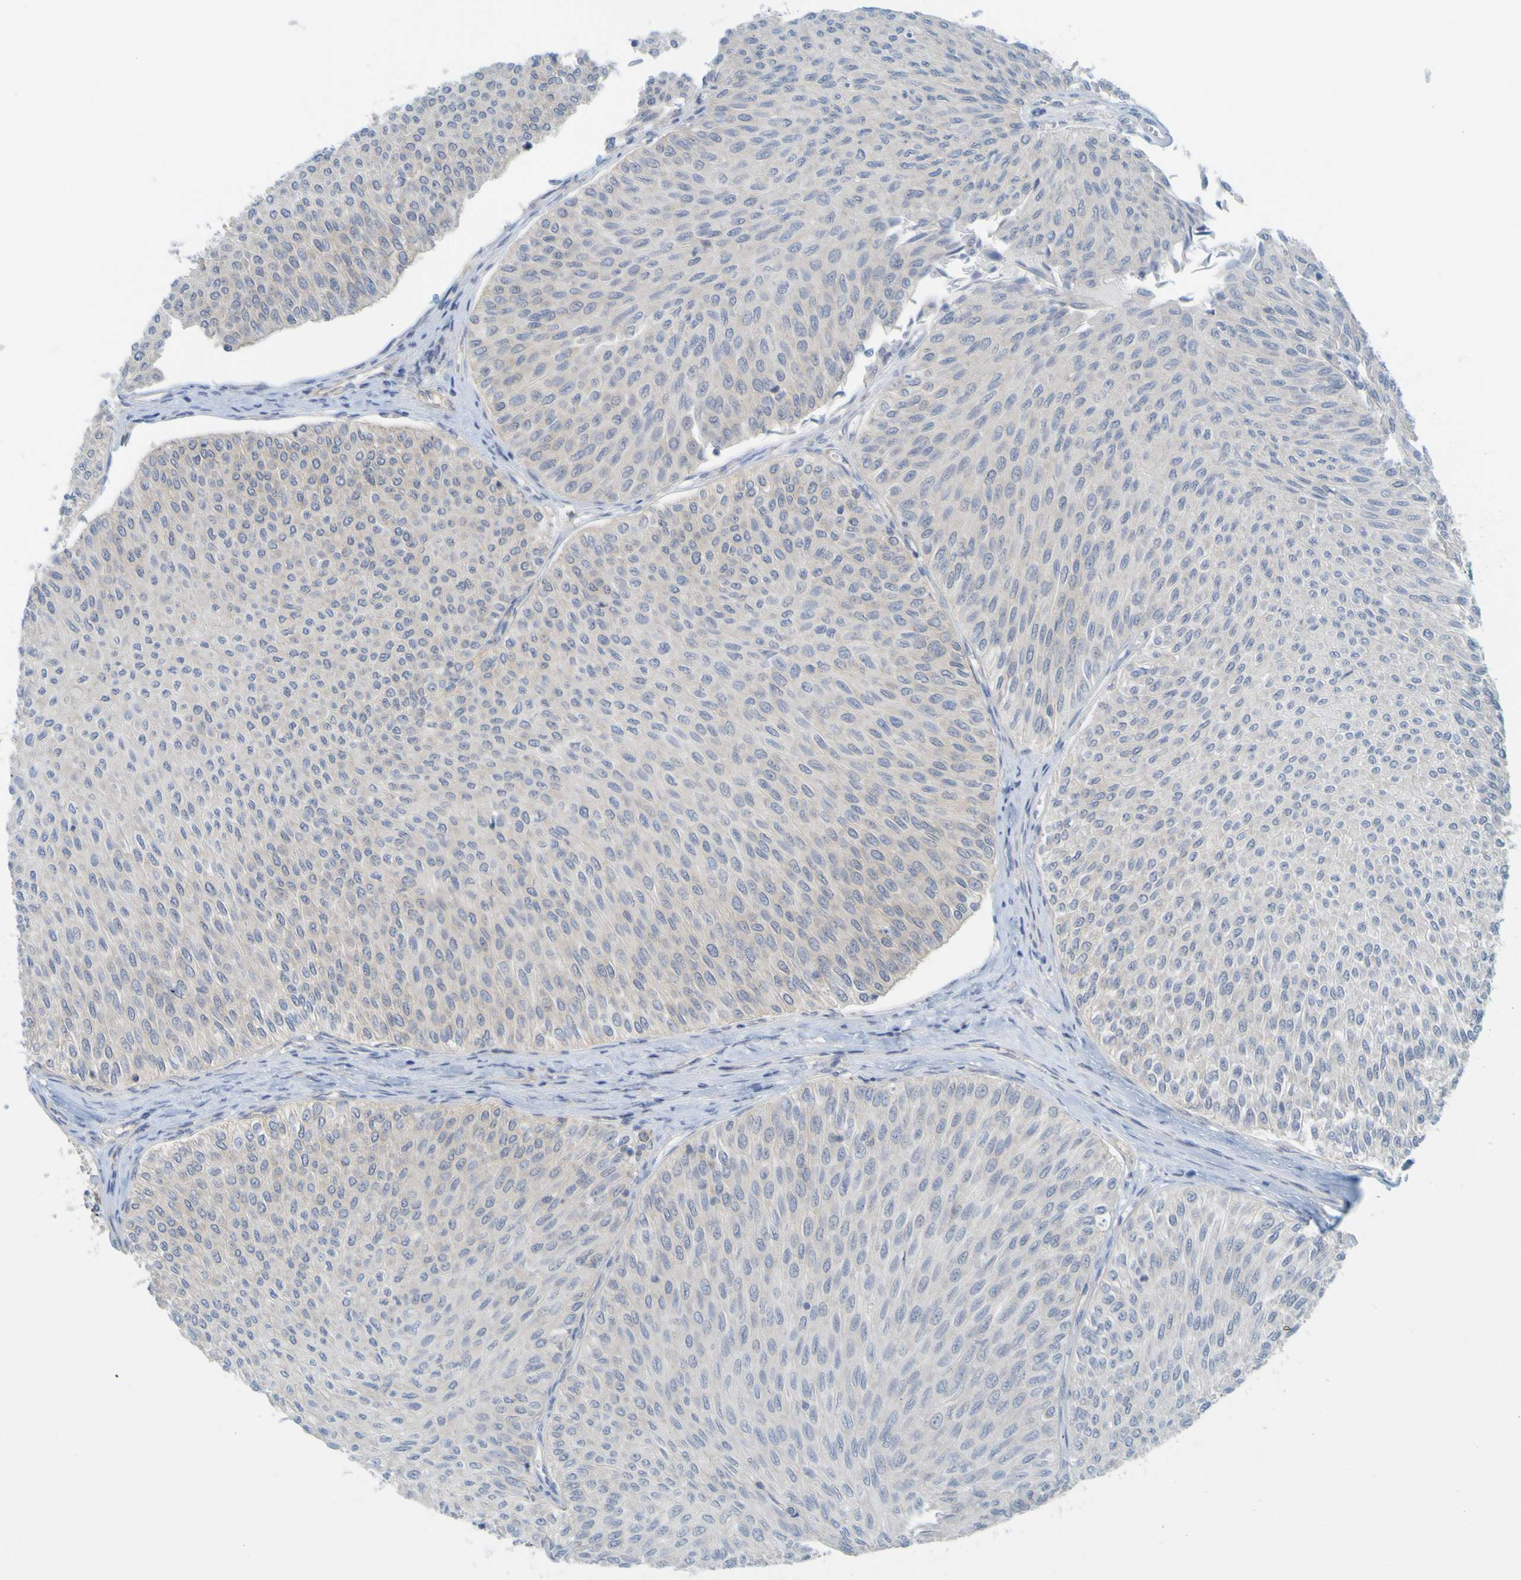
{"staining": {"intensity": "negative", "quantity": "none", "location": "none"}, "tissue": "urothelial cancer", "cell_type": "Tumor cells", "image_type": "cancer", "snomed": [{"axis": "morphology", "description": "Urothelial carcinoma, Low grade"}, {"axis": "topography", "description": "Urinary bladder"}], "caption": "Immunohistochemistry of human urothelial cancer demonstrates no expression in tumor cells.", "gene": "APPL1", "patient": {"sex": "male", "age": 78}}